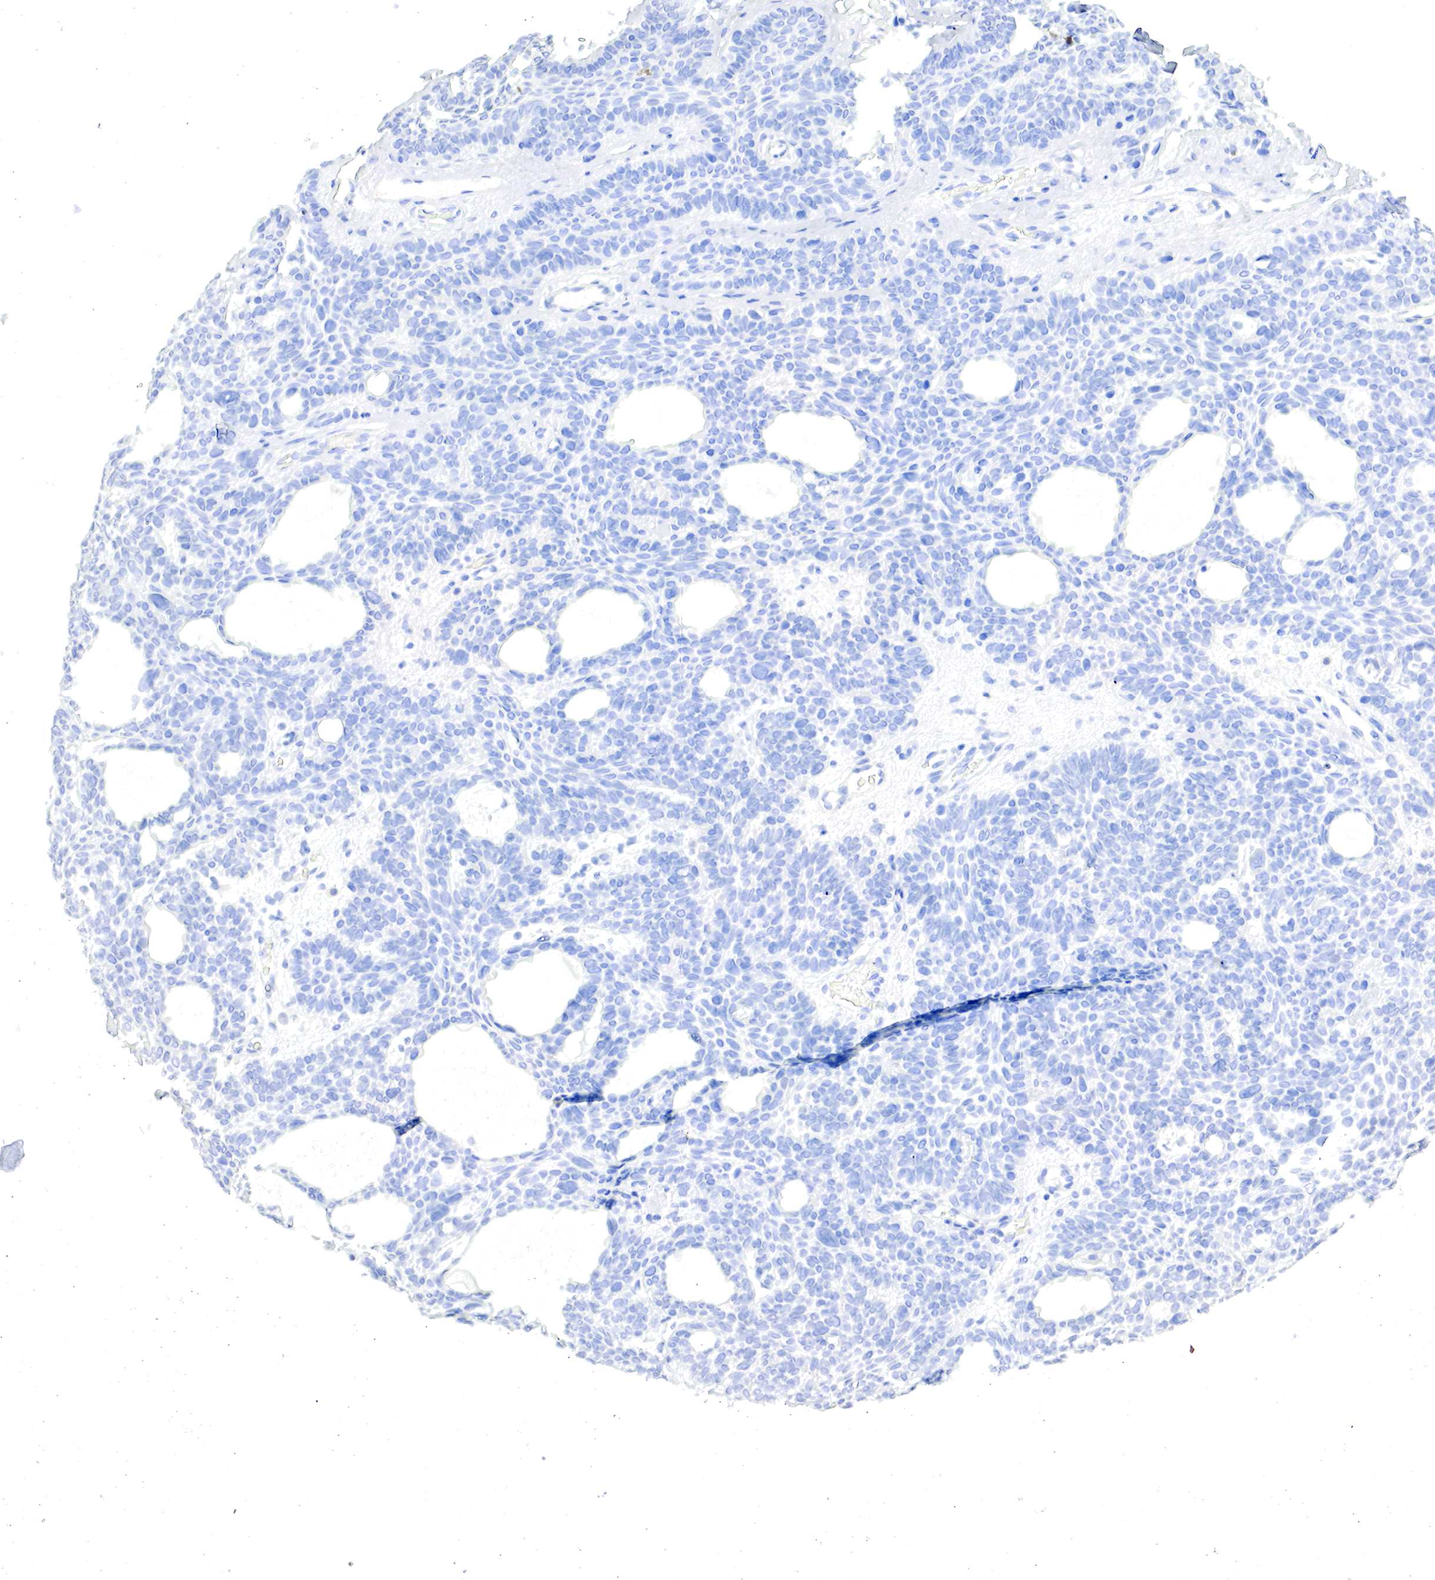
{"staining": {"intensity": "negative", "quantity": "none", "location": "none"}, "tissue": "skin cancer", "cell_type": "Tumor cells", "image_type": "cancer", "snomed": [{"axis": "morphology", "description": "Basal cell carcinoma"}, {"axis": "topography", "description": "Skin"}], "caption": "This is an immunohistochemistry image of human skin cancer (basal cell carcinoma). There is no expression in tumor cells.", "gene": "OTC", "patient": {"sex": "male", "age": 44}}